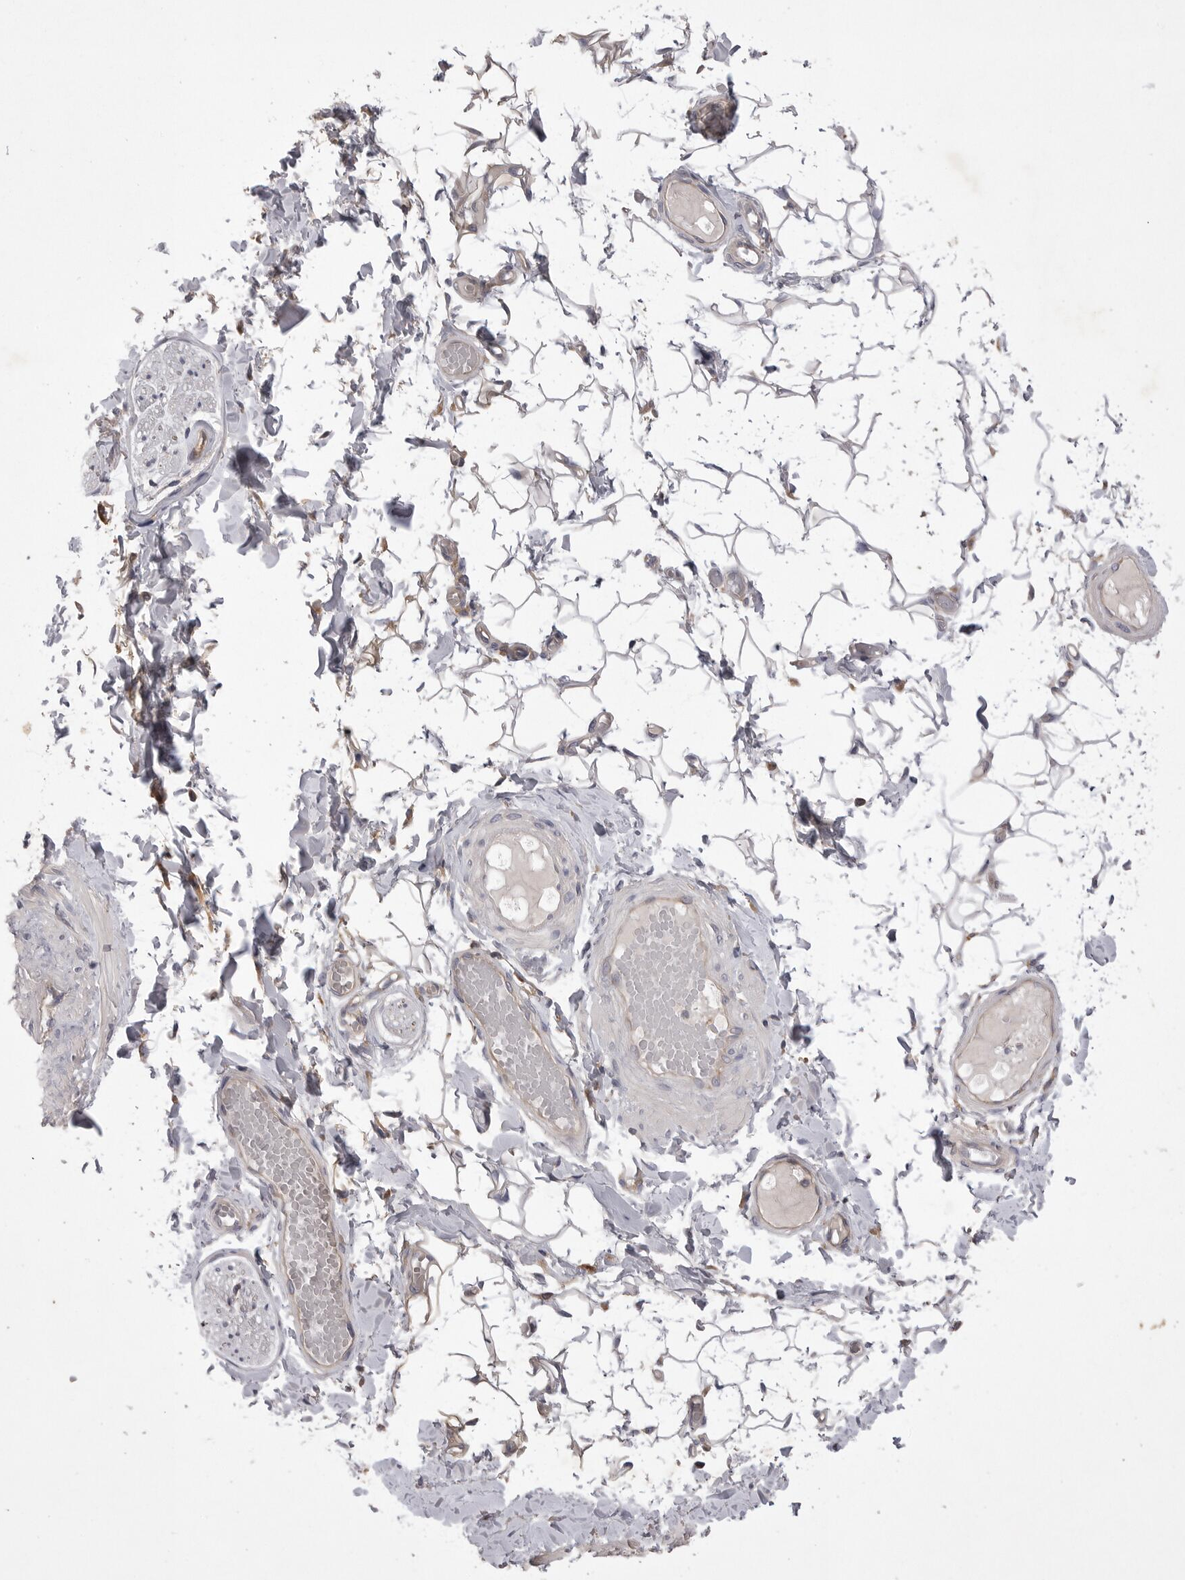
{"staining": {"intensity": "negative", "quantity": "none", "location": "none"}, "tissue": "adipose tissue", "cell_type": "Adipocytes", "image_type": "normal", "snomed": [{"axis": "morphology", "description": "Normal tissue, NOS"}, {"axis": "topography", "description": "Adipose tissue"}, {"axis": "topography", "description": "Vascular tissue"}, {"axis": "topography", "description": "Peripheral nerve tissue"}], "caption": "The immunohistochemistry photomicrograph has no significant staining in adipocytes of adipose tissue.", "gene": "VAC14", "patient": {"sex": "male", "age": 25}}